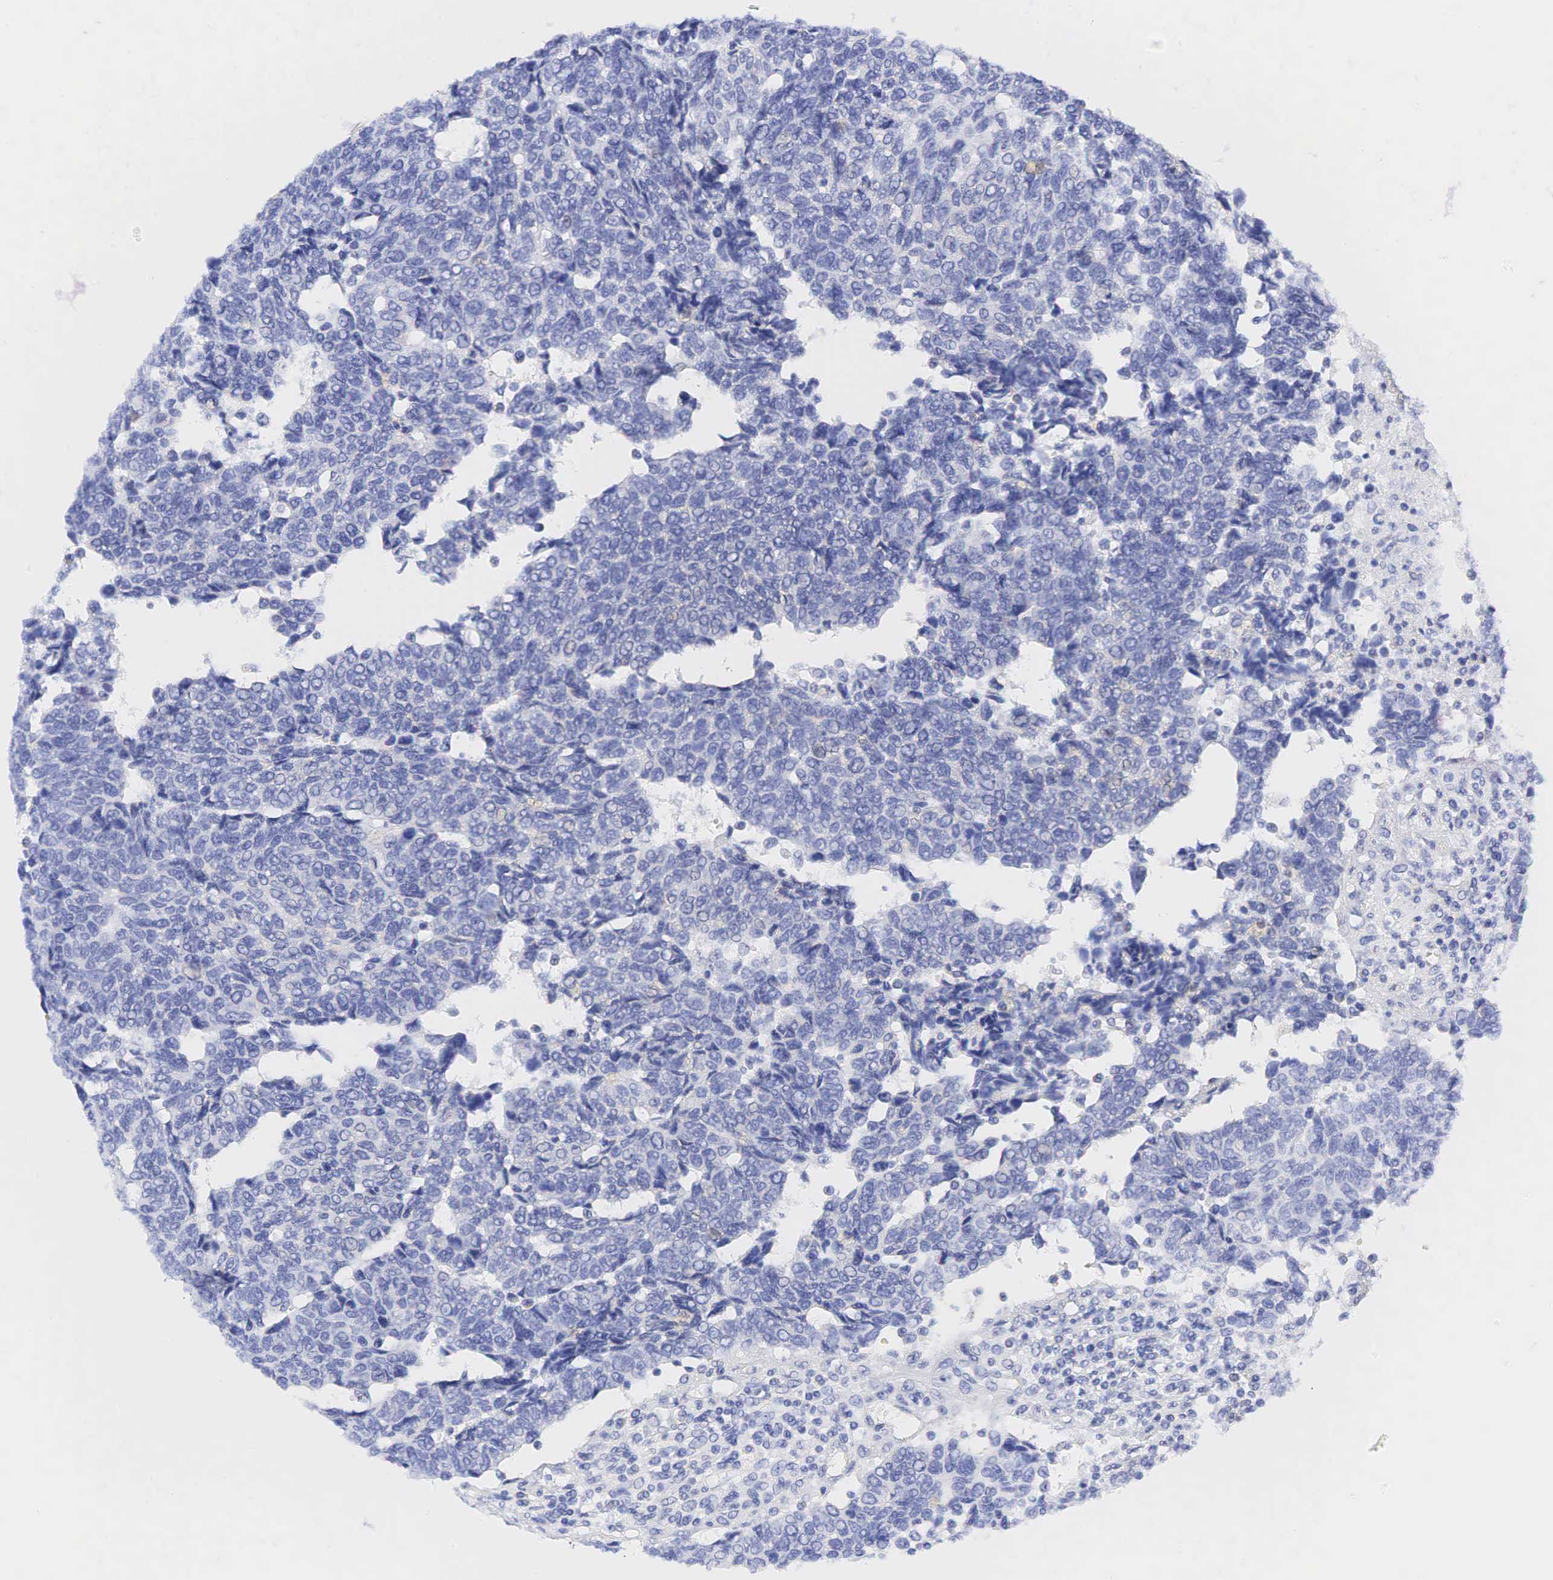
{"staining": {"intensity": "negative", "quantity": "none", "location": "none"}, "tissue": "urothelial cancer", "cell_type": "Tumor cells", "image_type": "cancer", "snomed": [{"axis": "morphology", "description": "Urothelial carcinoma, High grade"}, {"axis": "topography", "description": "Urinary bladder"}], "caption": "Tumor cells show no significant protein staining in urothelial cancer.", "gene": "CALD1", "patient": {"sex": "male", "age": 86}}